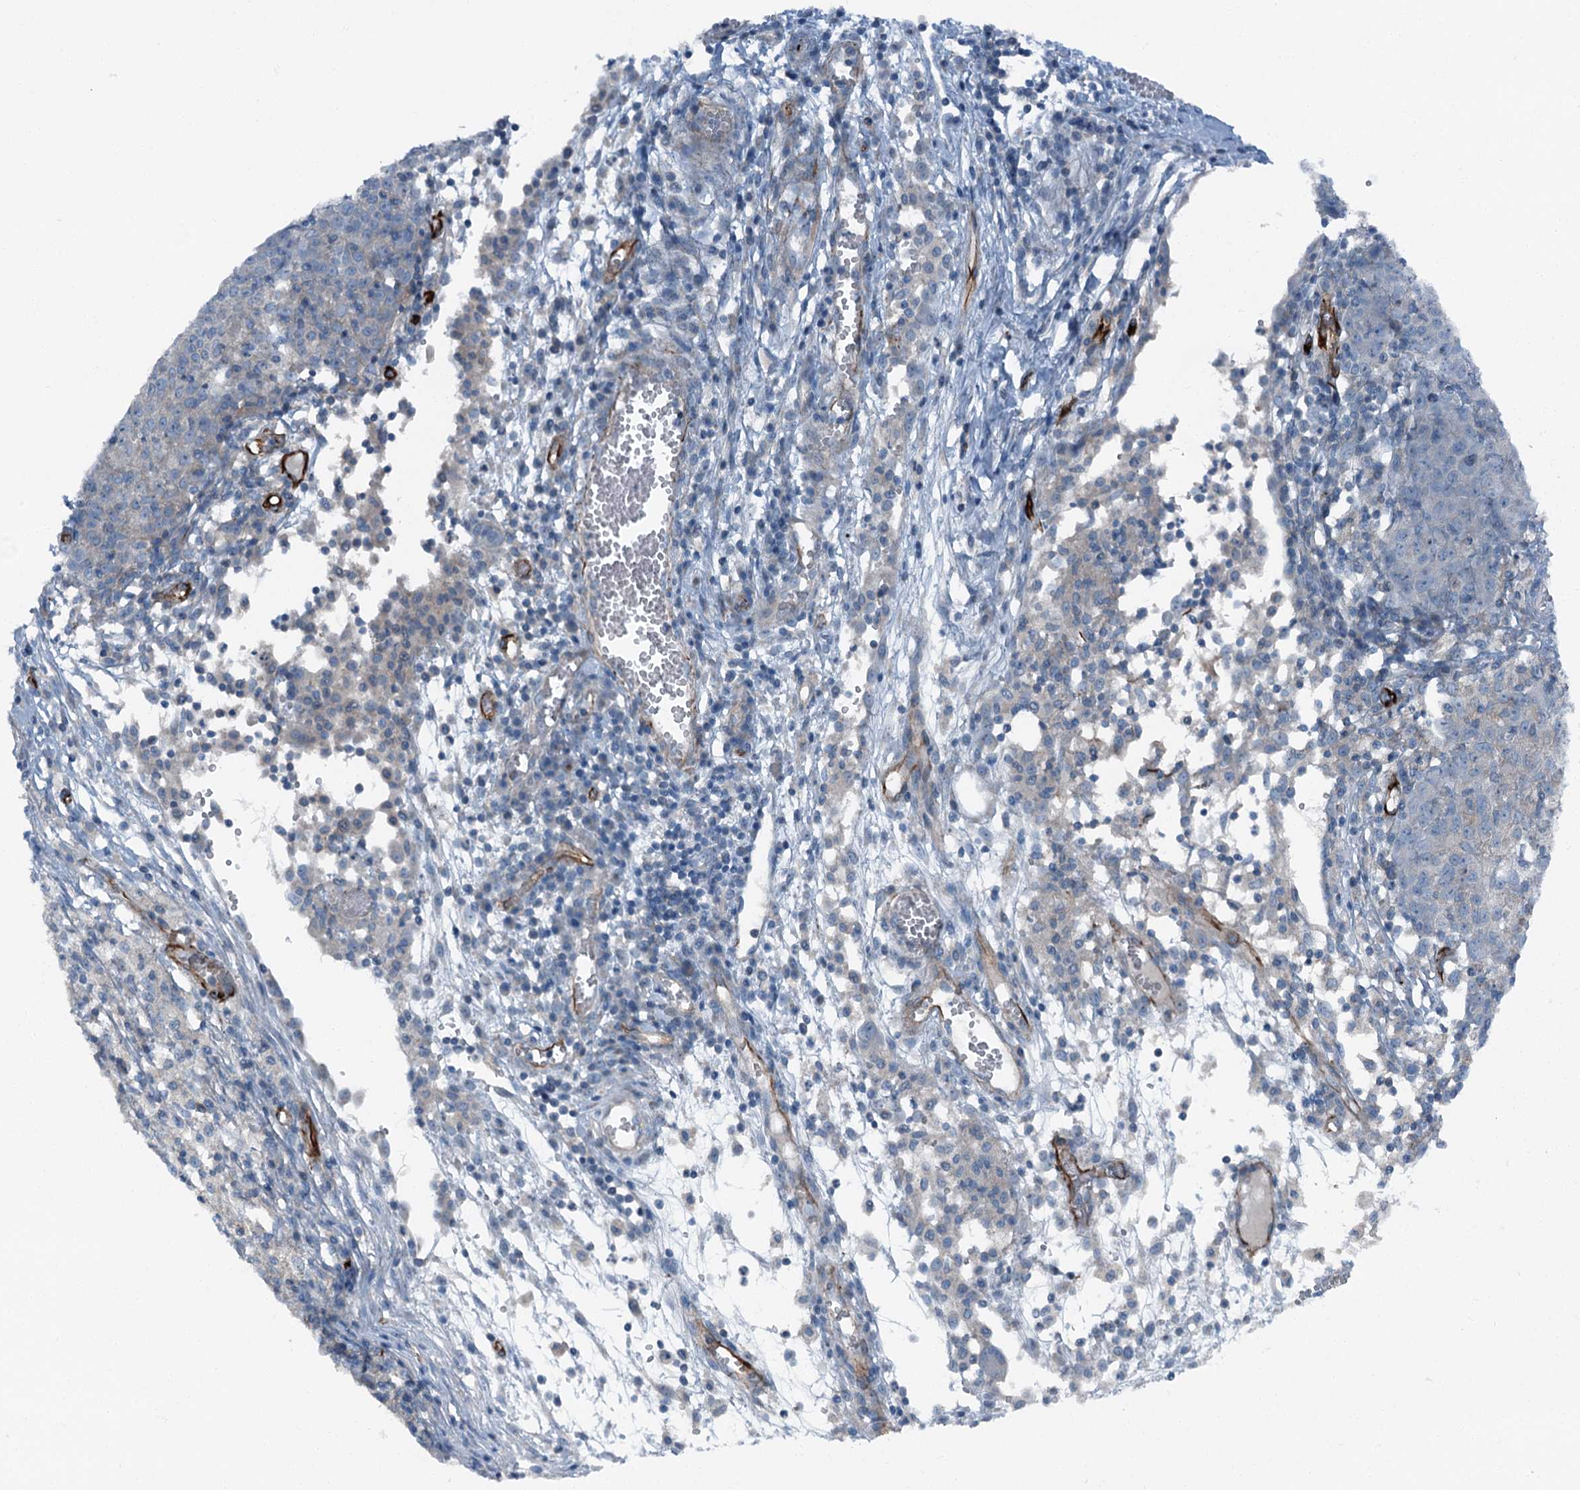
{"staining": {"intensity": "negative", "quantity": "none", "location": "none"}, "tissue": "ovarian cancer", "cell_type": "Tumor cells", "image_type": "cancer", "snomed": [{"axis": "morphology", "description": "Carcinoma, endometroid"}, {"axis": "topography", "description": "Ovary"}], "caption": "Histopathology image shows no protein positivity in tumor cells of endometroid carcinoma (ovarian) tissue.", "gene": "AXL", "patient": {"sex": "female", "age": 42}}